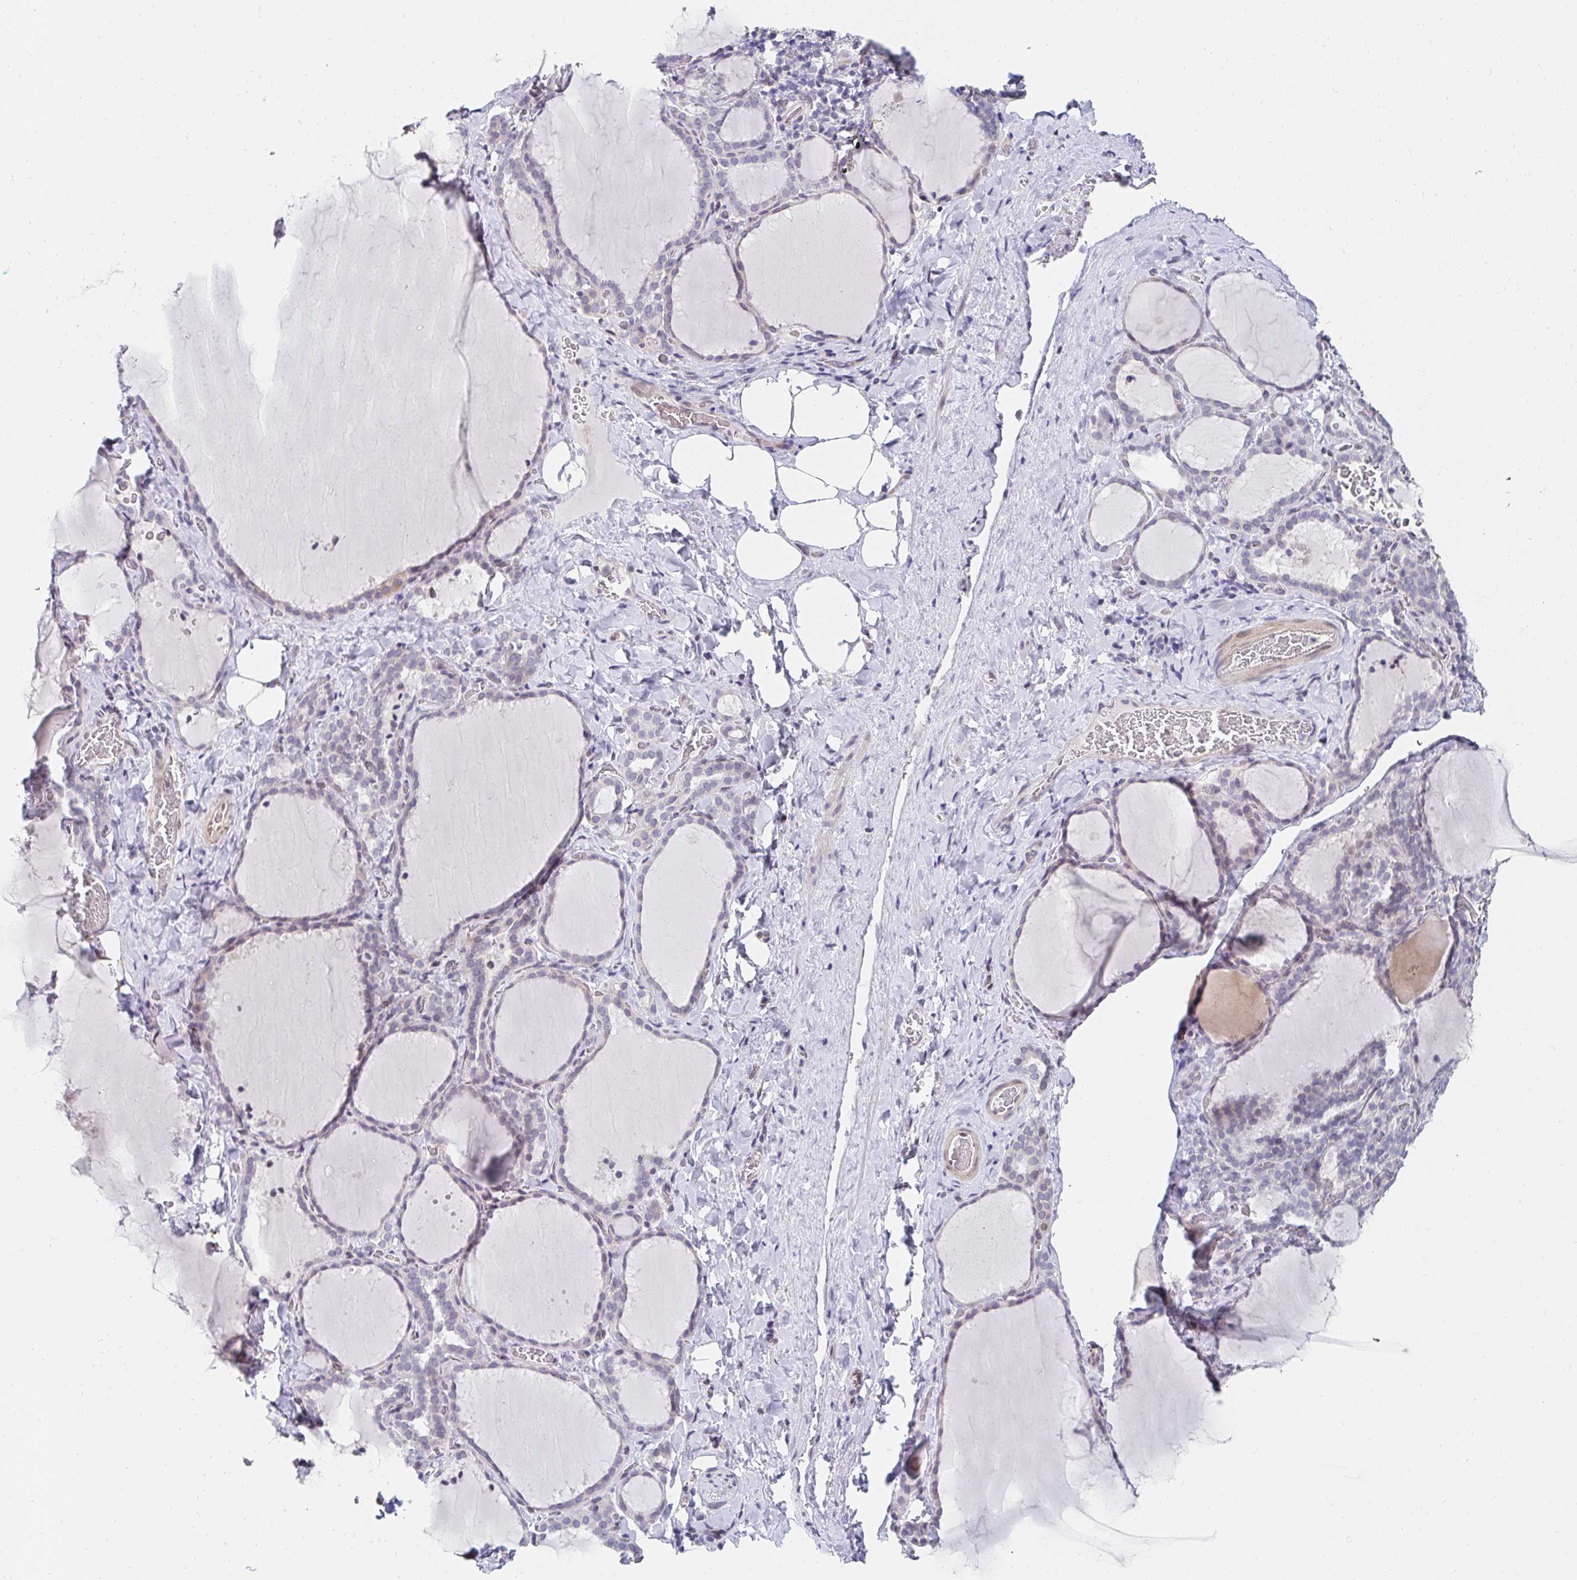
{"staining": {"intensity": "negative", "quantity": "none", "location": "none"}, "tissue": "thyroid gland", "cell_type": "Glandular cells", "image_type": "normal", "snomed": [{"axis": "morphology", "description": "Normal tissue, NOS"}, {"axis": "topography", "description": "Thyroid gland"}], "caption": "Immunohistochemistry (IHC) histopathology image of normal thyroid gland stained for a protein (brown), which exhibits no staining in glandular cells. (DAB immunohistochemistry with hematoxylin counter stain).", "gene": "AKAP14", "patient": {"sex": "female", "age": 22}}